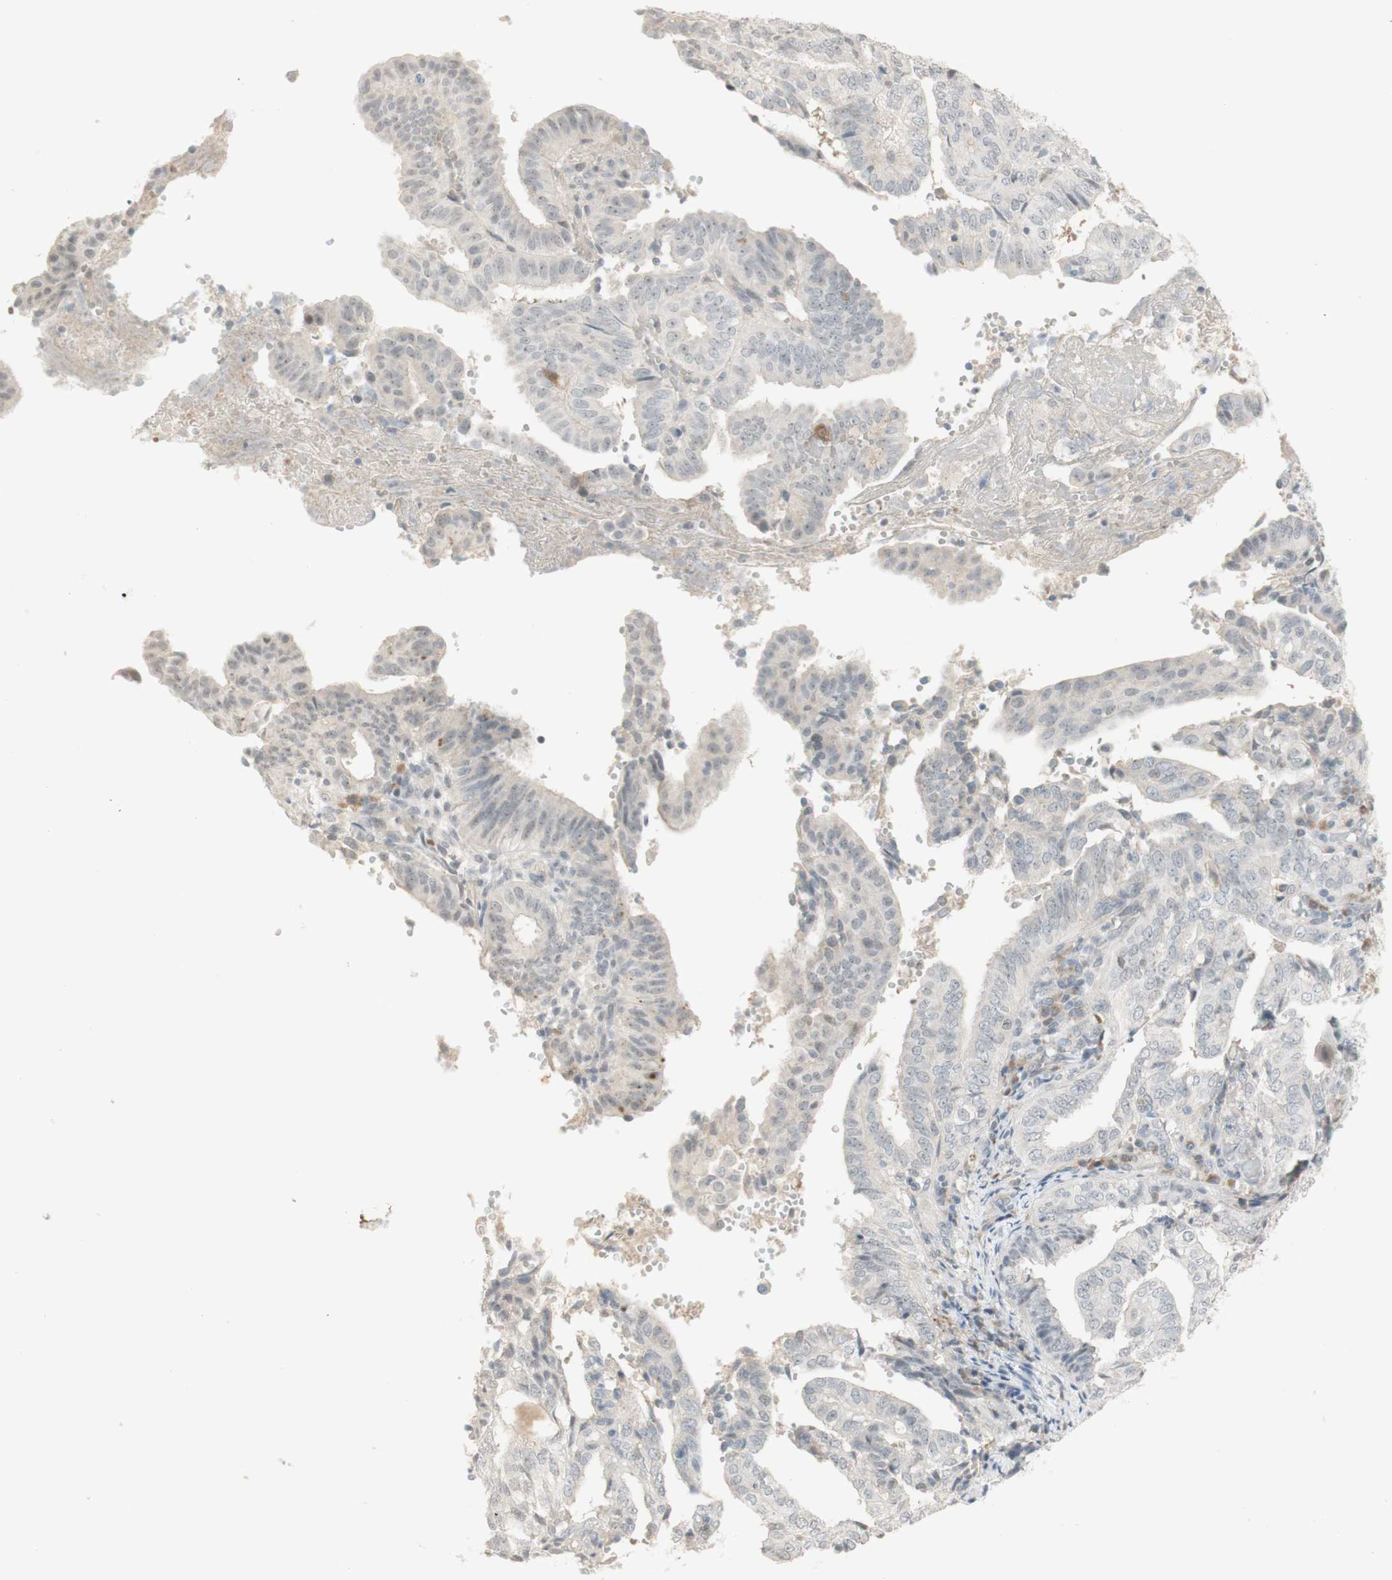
{"staining": {"intensity": "negative", "quantity": "none", "location": "none"}, "tissue": "endometrial cancer", "cell_type": "Tumor cells", "image_type": "cancer", "snomed": [{"axis": "morphology", "description": "Adenocarcinoma, NOS"}, {"axis": "topography", "description": "Endometrium"}], "caption": "Endometrial cancer (adenocarcinoma) was stained to show a protein in brown. There is no significant staining in tumor cells.", "gene": "PLCD4", "patient": {"sex": "female", "age": 58}}